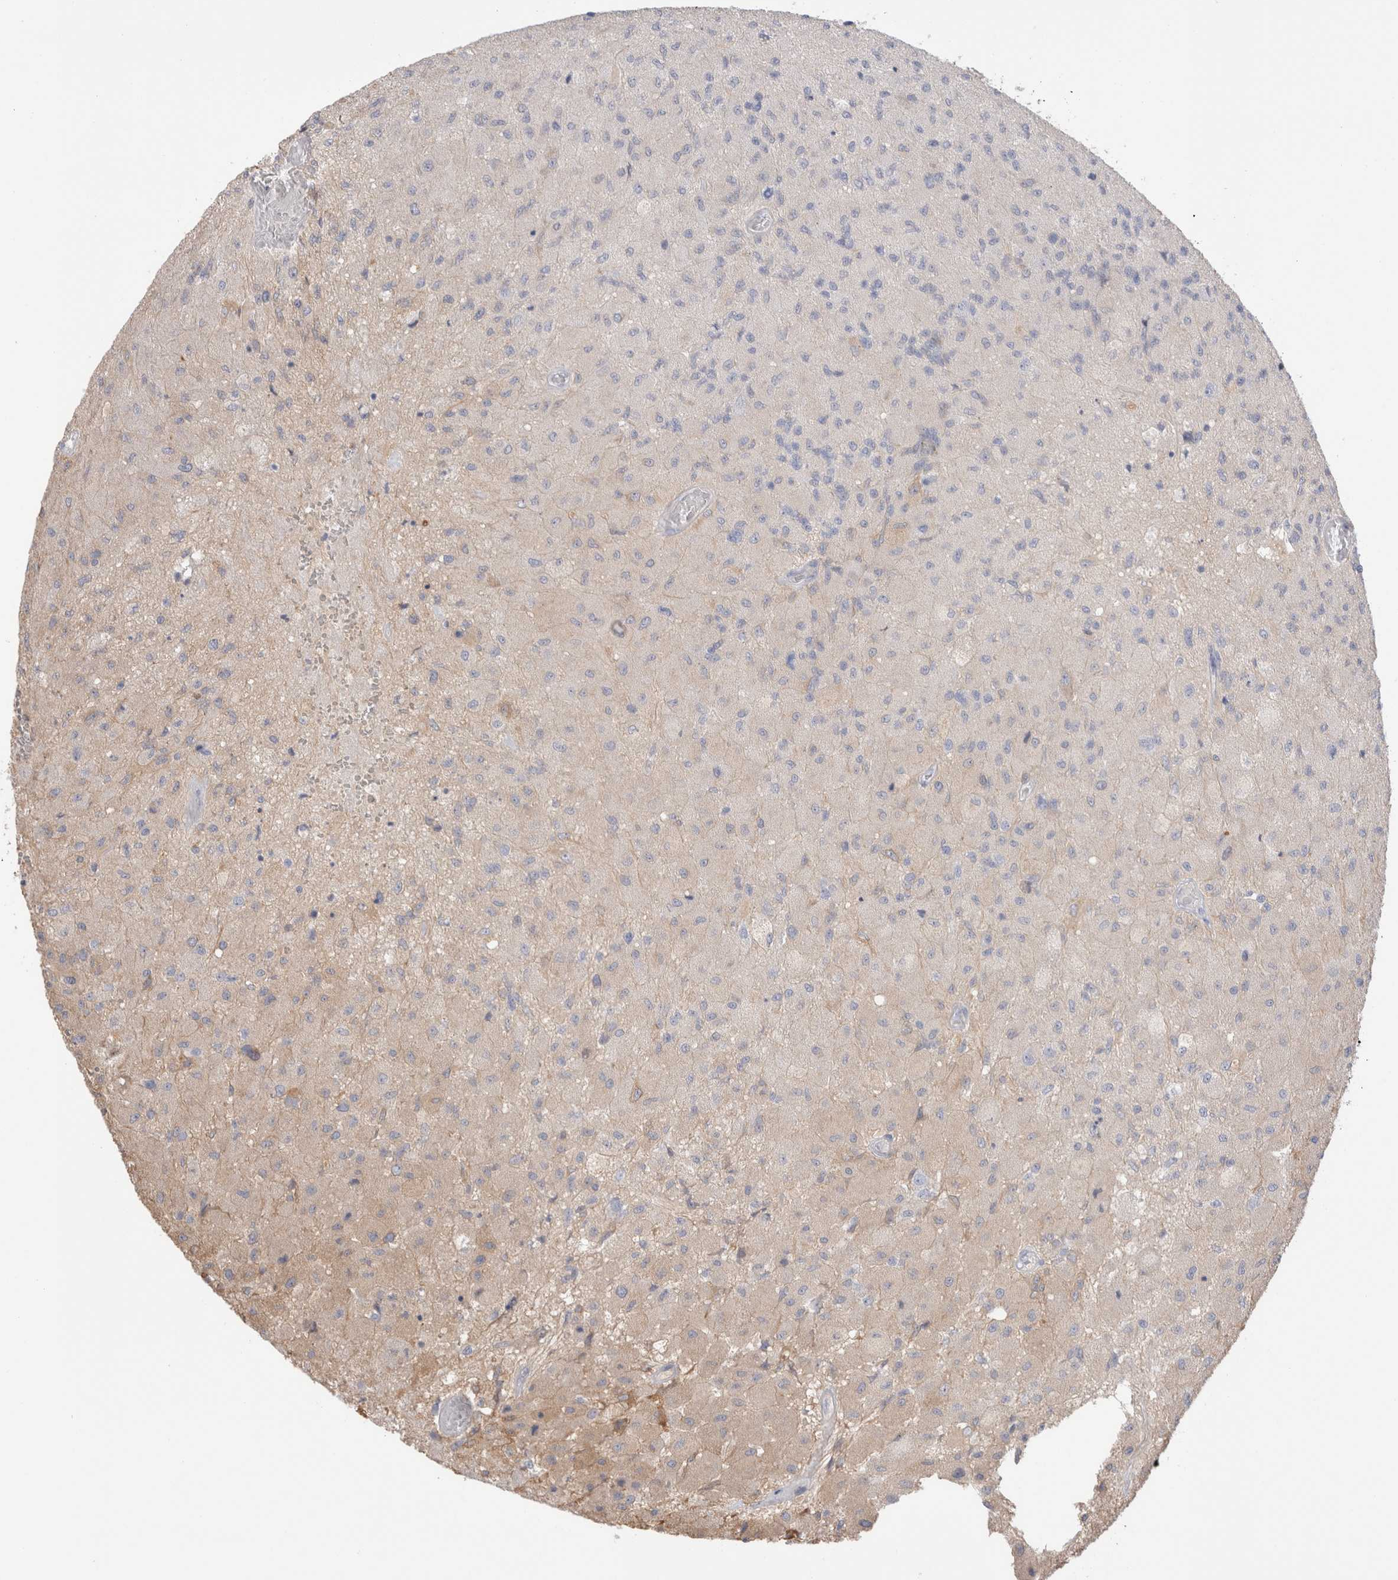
{"staining": {"intensity": "negative", "quantity": "none", "location": "none"}, "tissue": "glioma", "cell_type": "Tumor cells", "image_type": "cancer", "snomed": [{"axis": "morphology", "description": "Normal tissue, NOS"}, {"axis": "morphology", "description": "Glioma, malignant, High grade"}, {"axis": "topography", "description": "Cerebral cortex"}], "caption": "Glioma stained for a protein using immunohistochemistry demonstrates no expression tumor cells.", "gene": "CAPN2", "patient": {"sex": "male", "age": 77}}